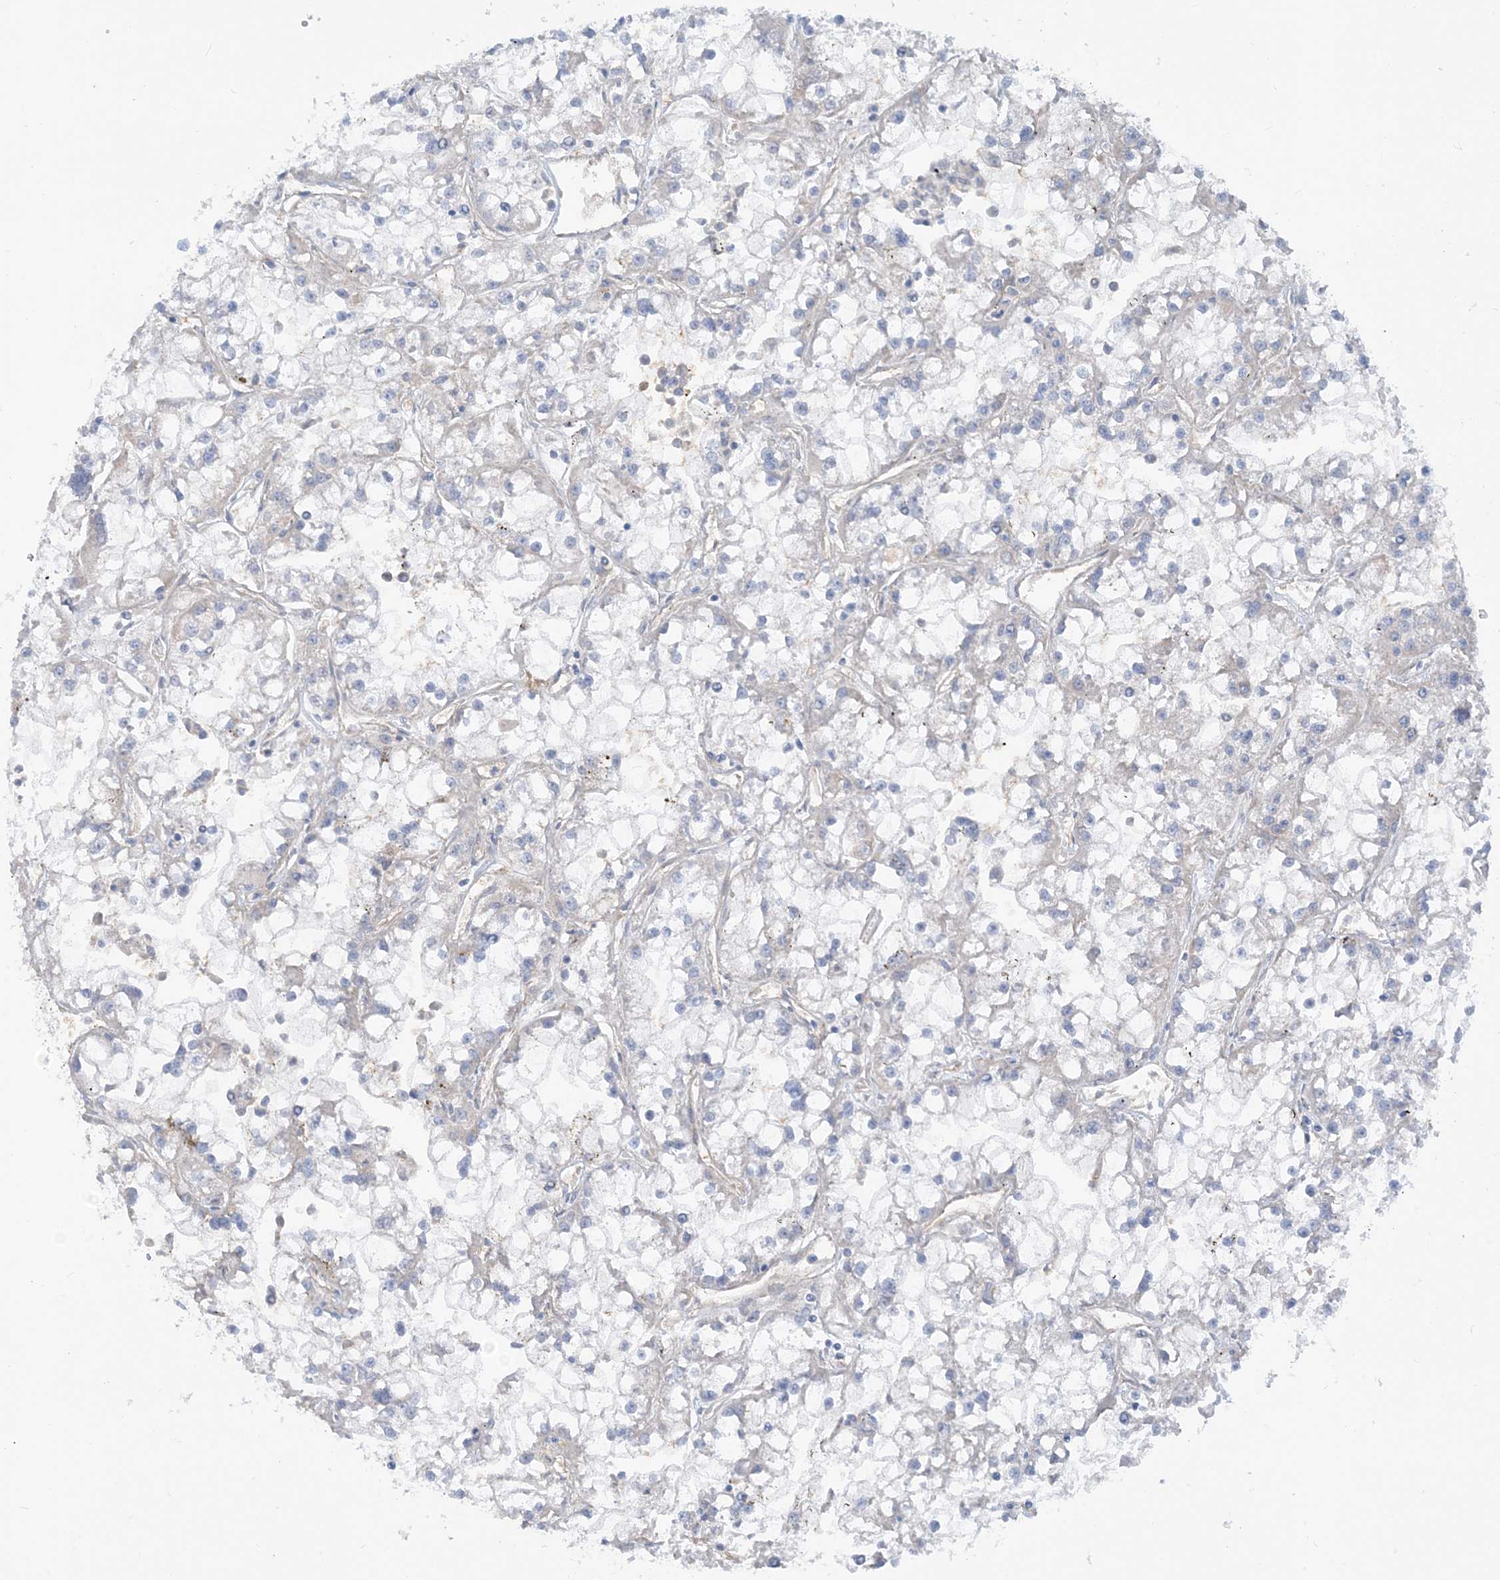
{"staining": {"intensity": "weak", "quantity": "25%-75%", "location": "cytoplasmic/membranous"}, "tissue": "renal cancer", "cell_type": "Tumor cells", "image_type": "cancer", "snomed": [{"axis": "morphology", "description": "Adenocarcinoma, NOS"}, {"axis": "topography", "description": "Kidney"}], "caption": "Human renal adenocarcinoma stained for a protein (brown) shows weak cytoplasmic/membranous positive expression in approximately 25%-75% of tumor cells.", "gene": "PHOSPHO2", "patient": {"sex": "female", "age": 52}}